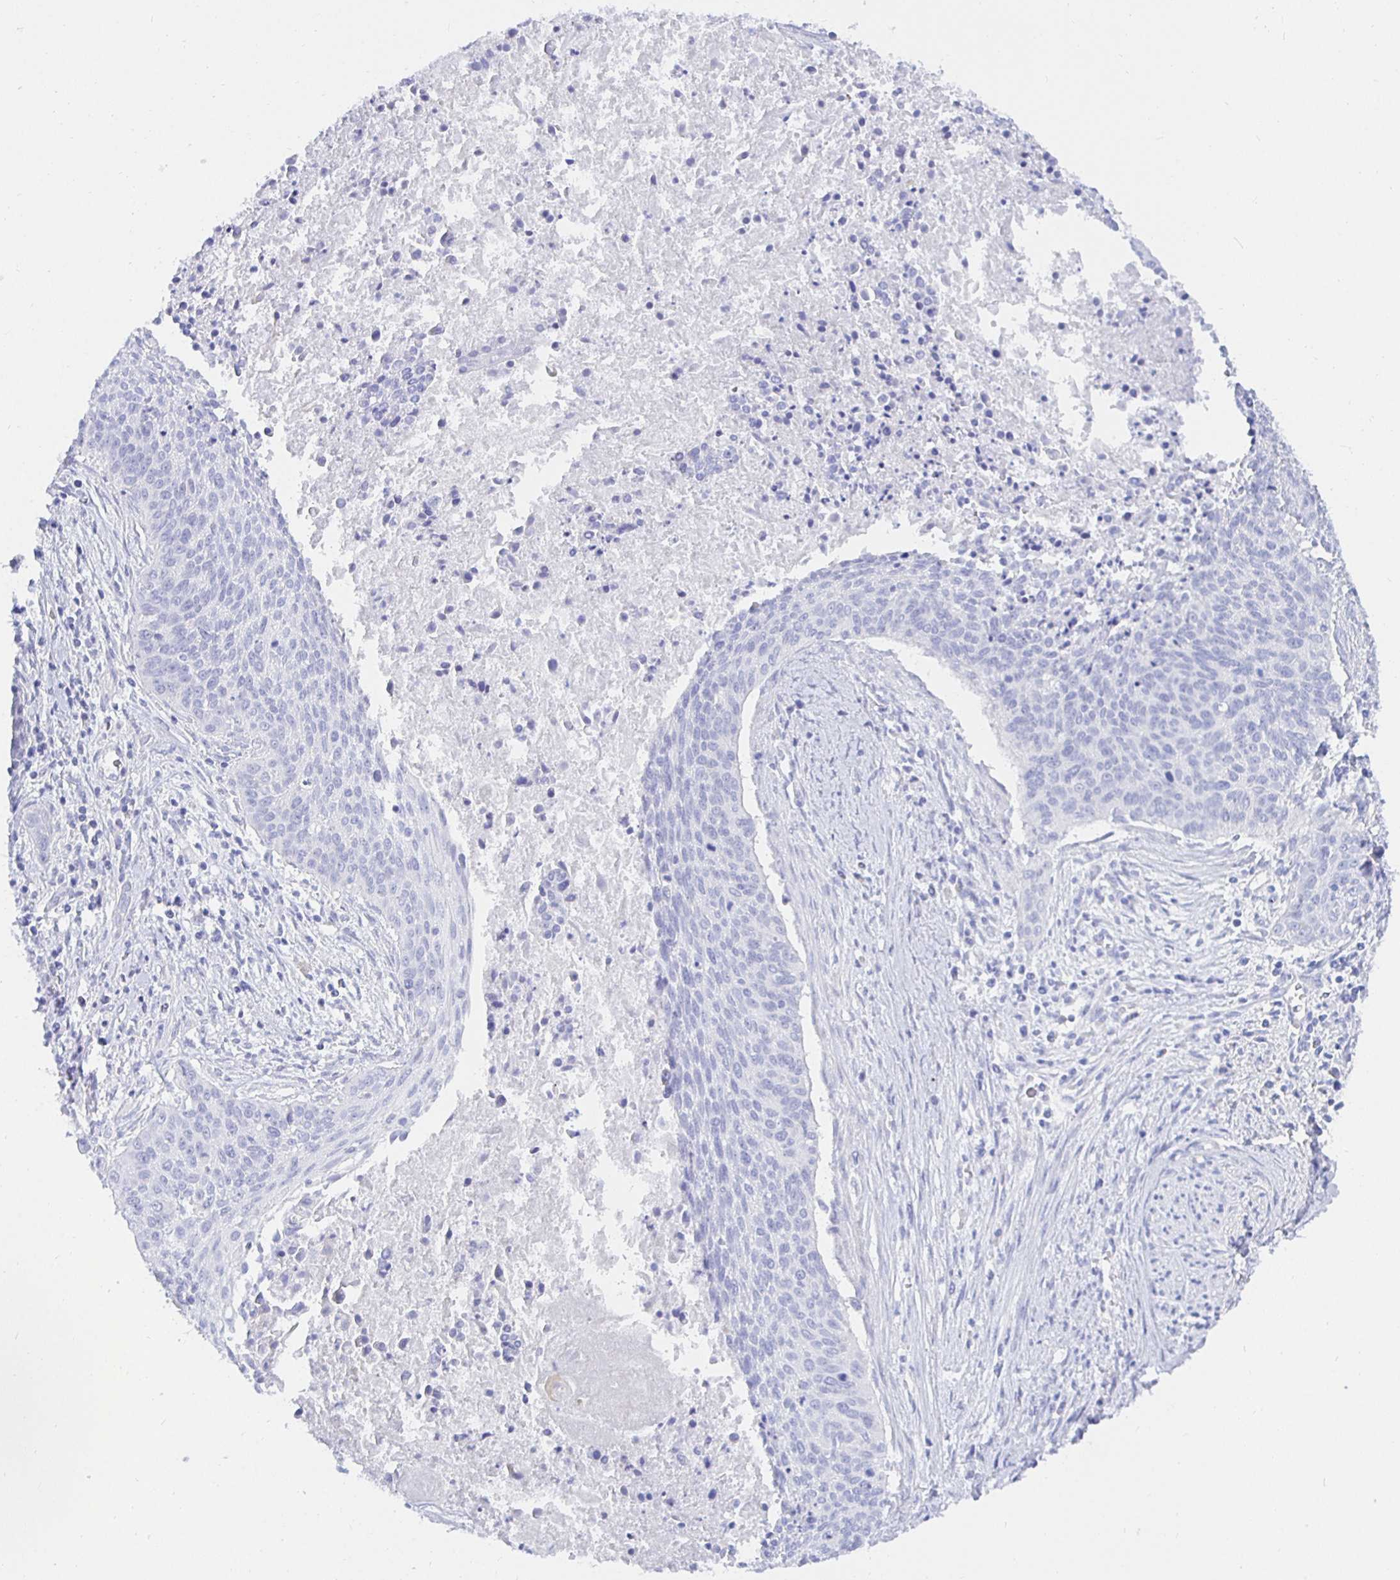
{"staining": {"intensity": "negative", "quantity": "none", "location": "none"}, "tissue": "cervical cancer", "cell_type": "Tumor cells", "image_type": "cancer", "snomed": [{"axis": "morphology", "description": "Squamous cell carcinoma, NOS"}, {"axis": "topography", "description": "Cervix"}], "caption": "IHC photomicrograph of cervical cancer (squamous cell carcinoma) stained for a protein (brown), which displays no positivity in tumor cells.", "gene": "UMOD", "patient": {"sex": "female", "age": 55}}